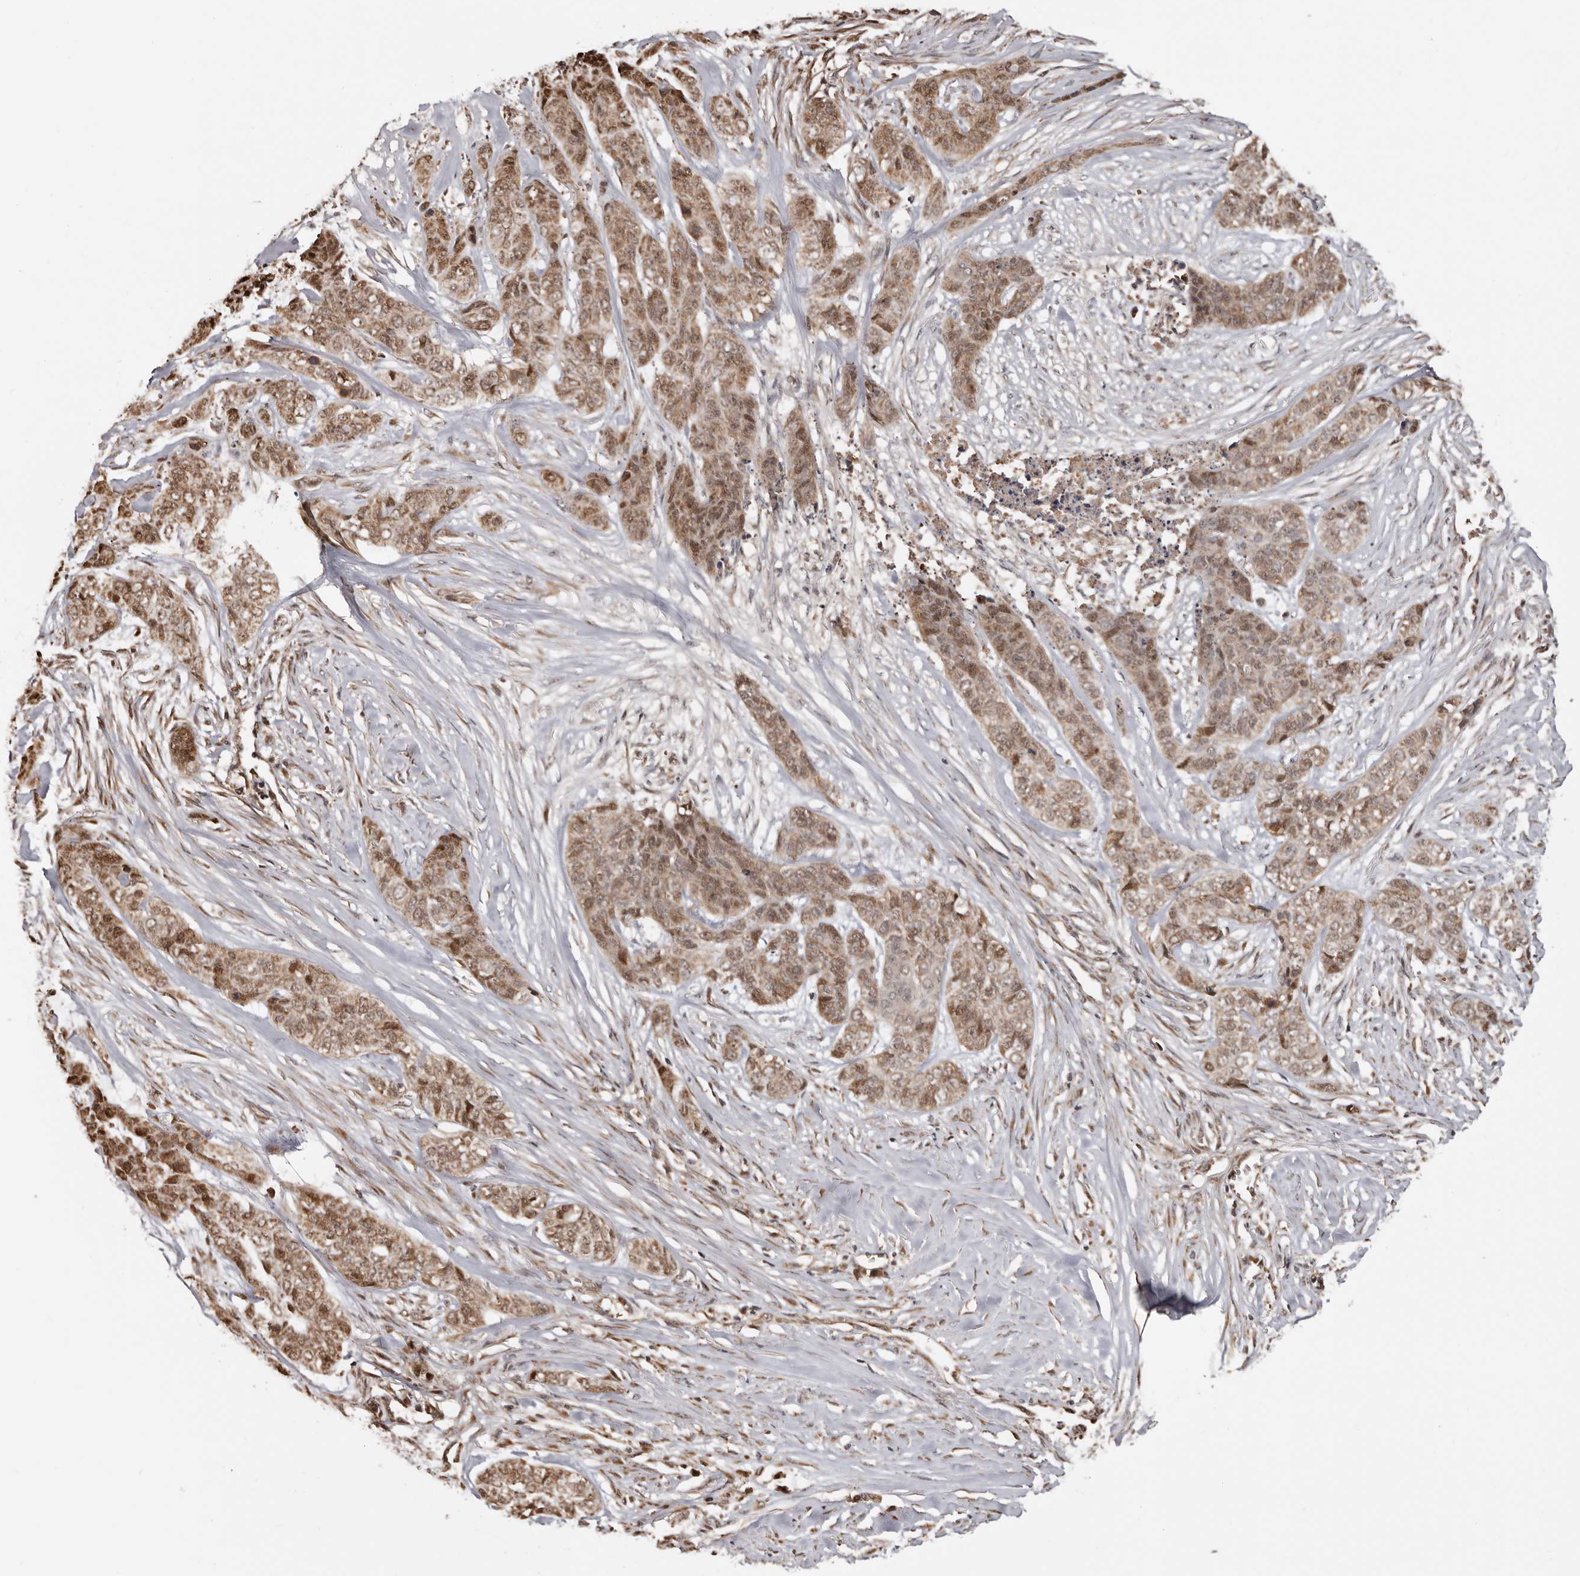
{"staining": {"intensity": "moderate", "quantity": ">75%", "location": "cytoplasmic/membranous"}, "tissue": "skin cancer", "cell_type": "Tumor cells", "image_type": "cancer", "snomed": [{"axis": "morphology", "description": "Basal cell carcinoma"}, {"axis": "topography", "description": "Skin"}], "caption": "The micrograph displays immunohistochemical staining of skin cancer. There is moderate cytoplasmic/membranous expression is appreciated in approximately >75% of tumor cells.", "gene": "ENTREP1", "patient": {"sex": "female", "age": 64}}